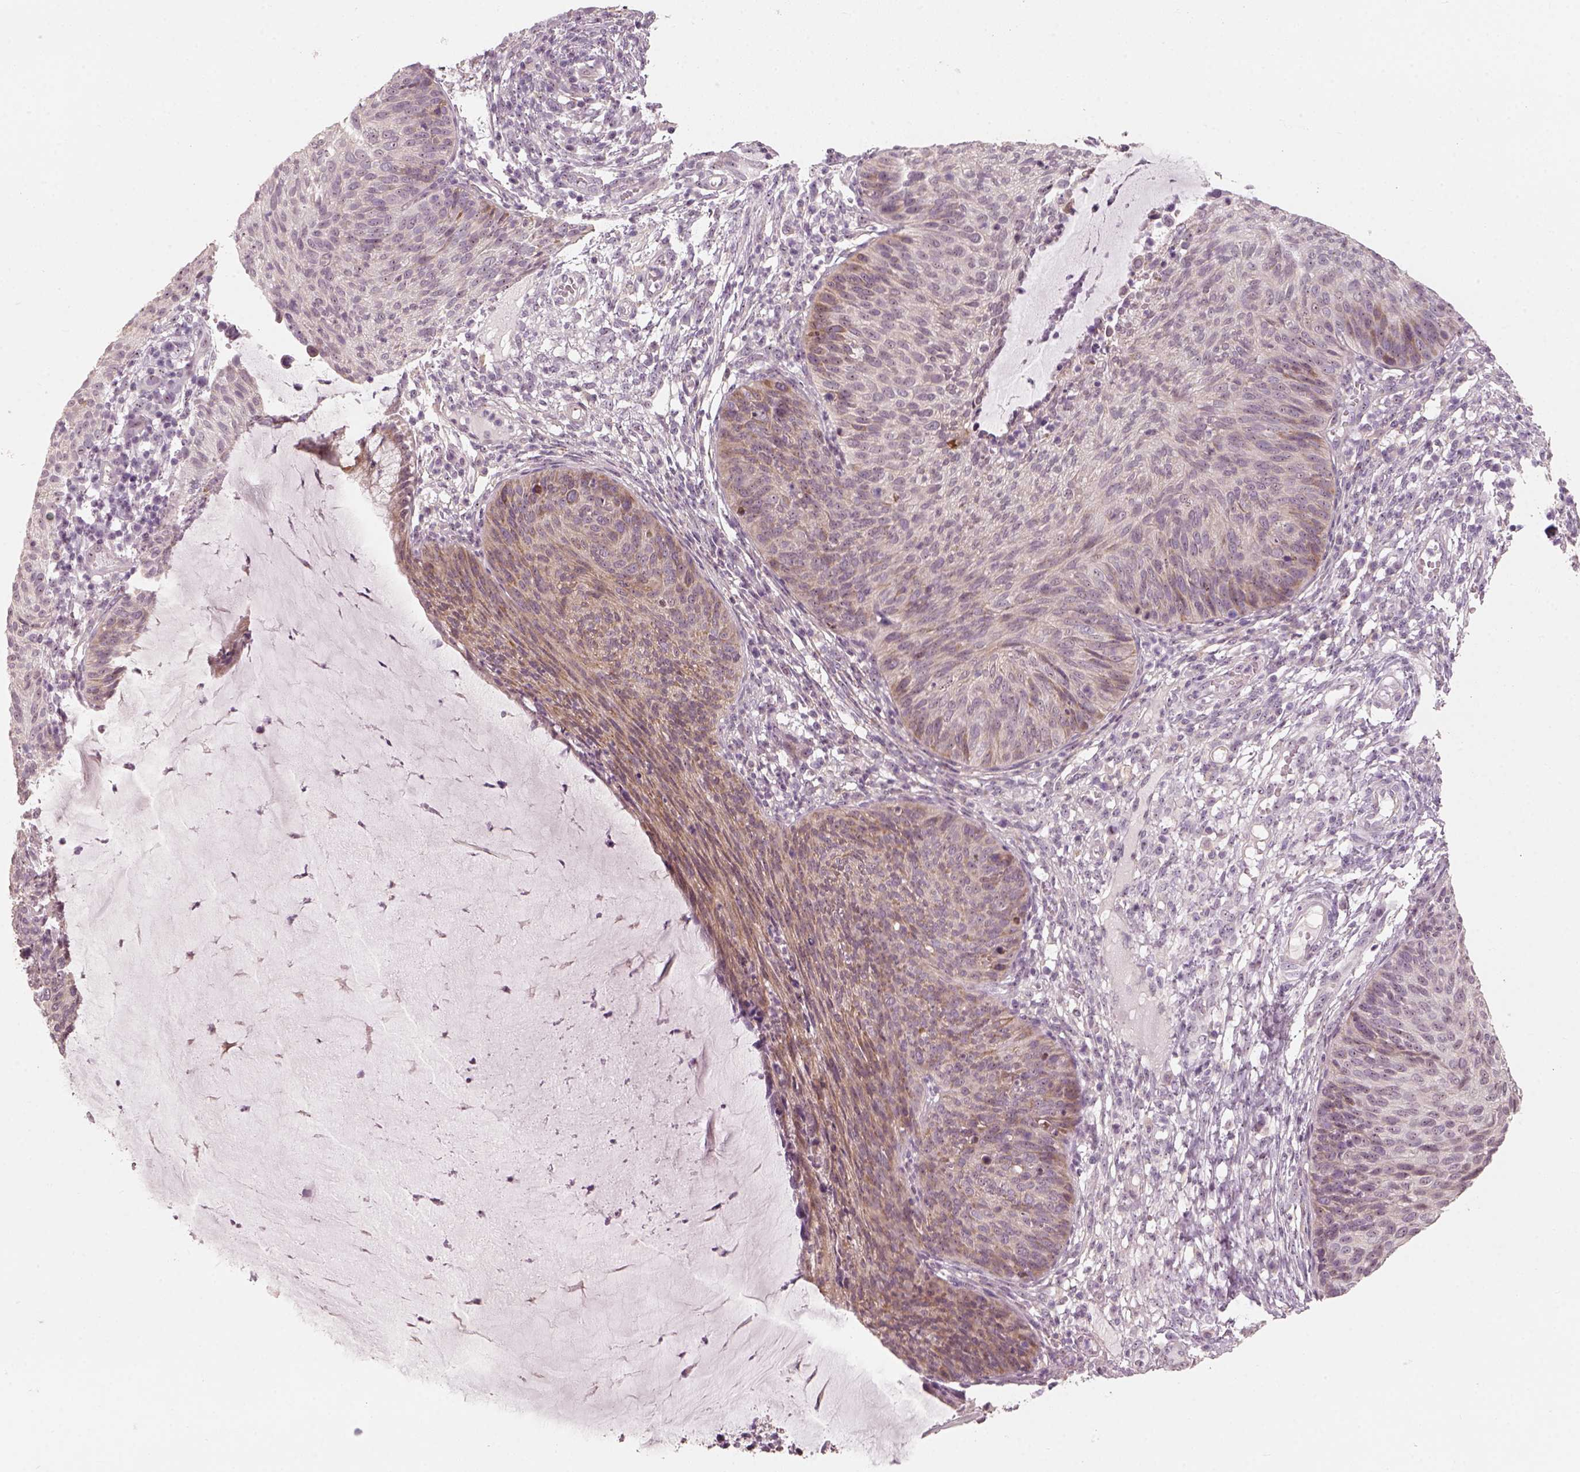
{"staining": {"intensity": "weak", "quantity": "25%-75%", "location": "cytoplasmic/membranous"}, "tissue": "cervical cancer", "cell_type": "Tumor cells", "image_type": "cancer", "snomed": [{"axis": "morphology", "description": "Squamous cell carcinoma, NOS"}, {"axis": "topography", "description": "Cervix"}], "caption": "This is a histology image of immunohistochemistry staining of cervical cancer, which shows weak staining in the cytoplasmic/membranous of tumor cells.", "gene": "CDS1", "patient": {"sex": "female", "age": 36}}